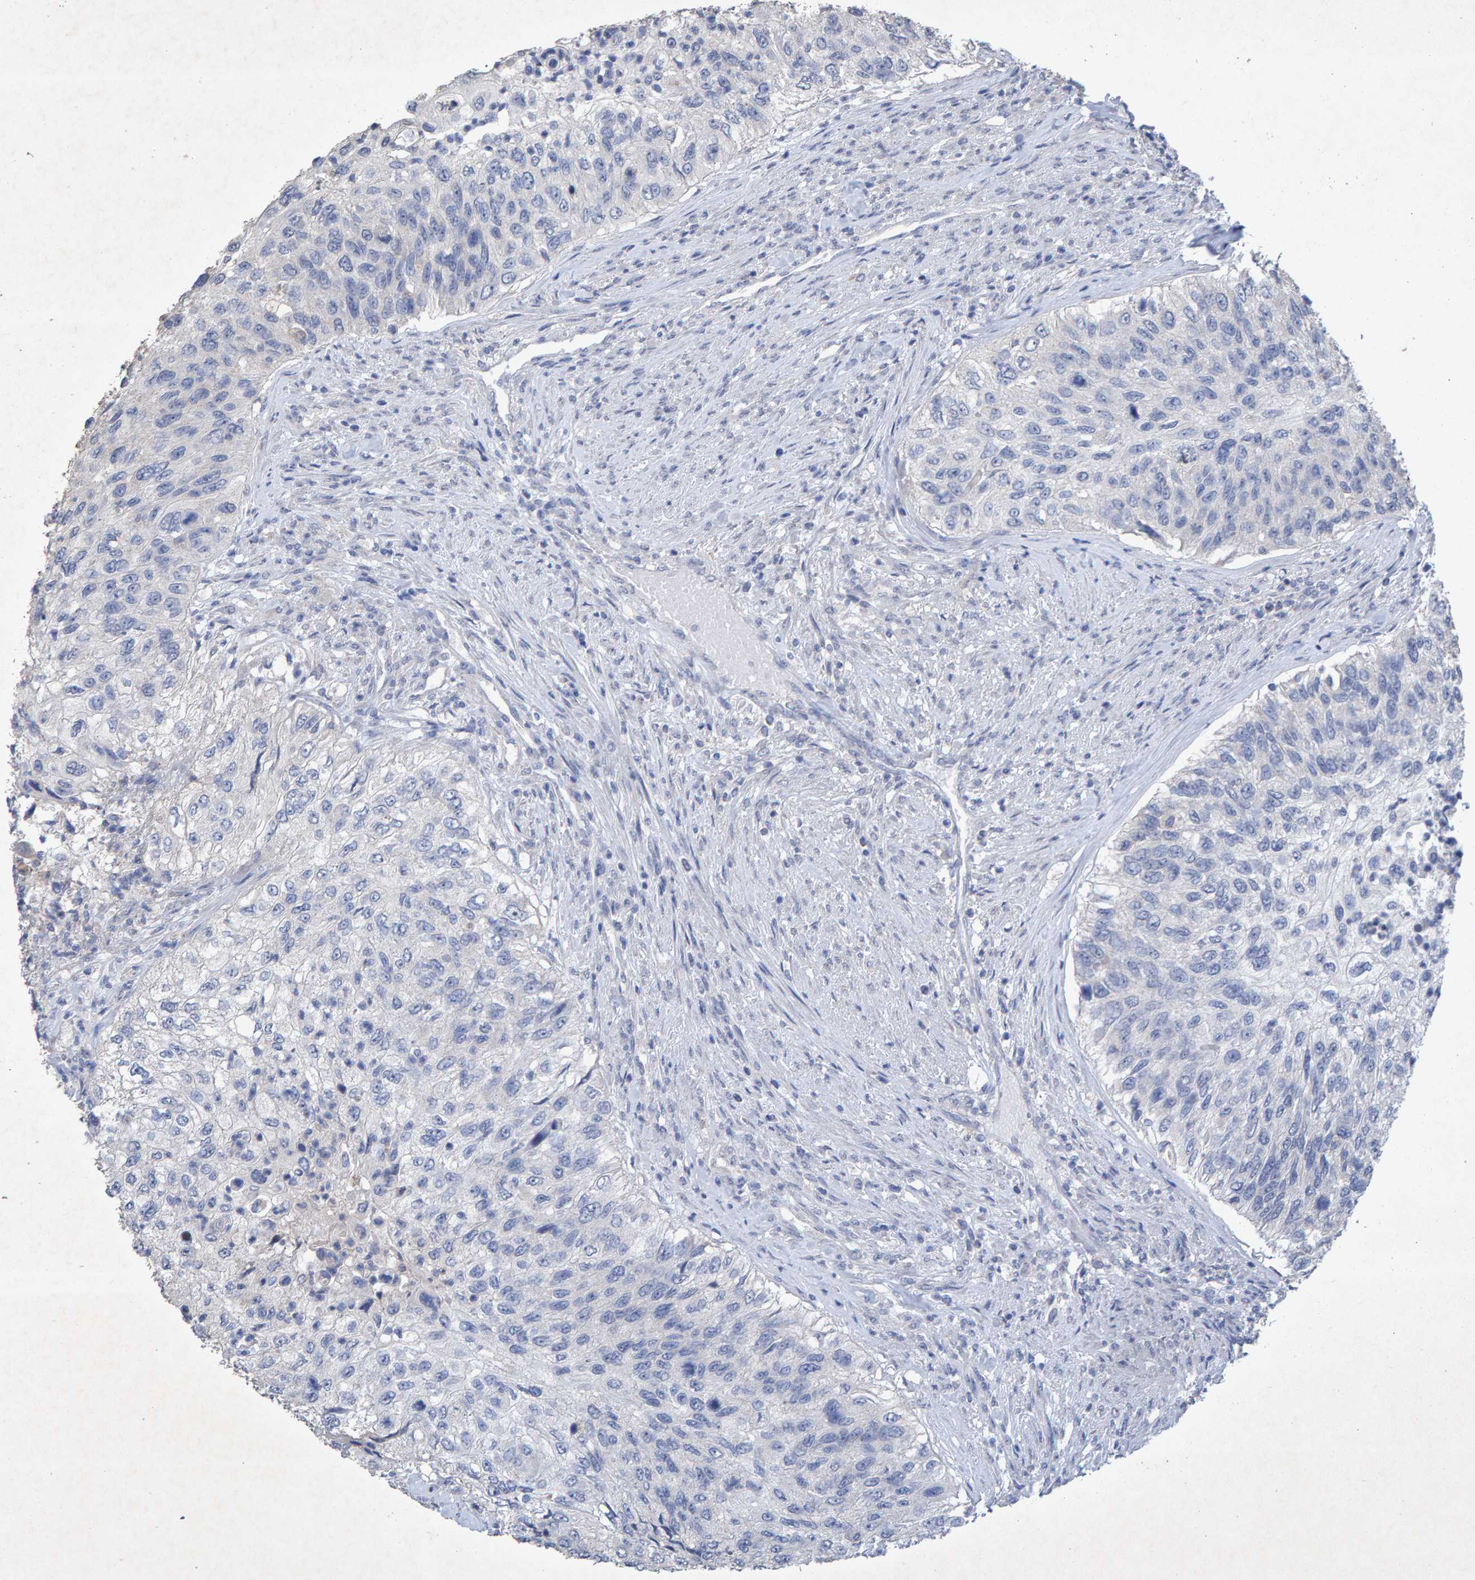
{"staining": {"intensity": "negative", "quantity": "none", "location": "none"}, "tissue": "urothelial cancer", "cell_type": "Tumor cells", "image_type": "cancer", "snomed": [{"axis": "morphology", "description": "Urothelial carcinoma, High grade"}, {"axis": "topography", "description": "Urinary bladder"}], "caption": "Urothelial cancer was stained to show a protein in brown. There is no significant staining in tumor cells.", "gene": "CTH", "patient": {"sex": "female", "age": 60}}